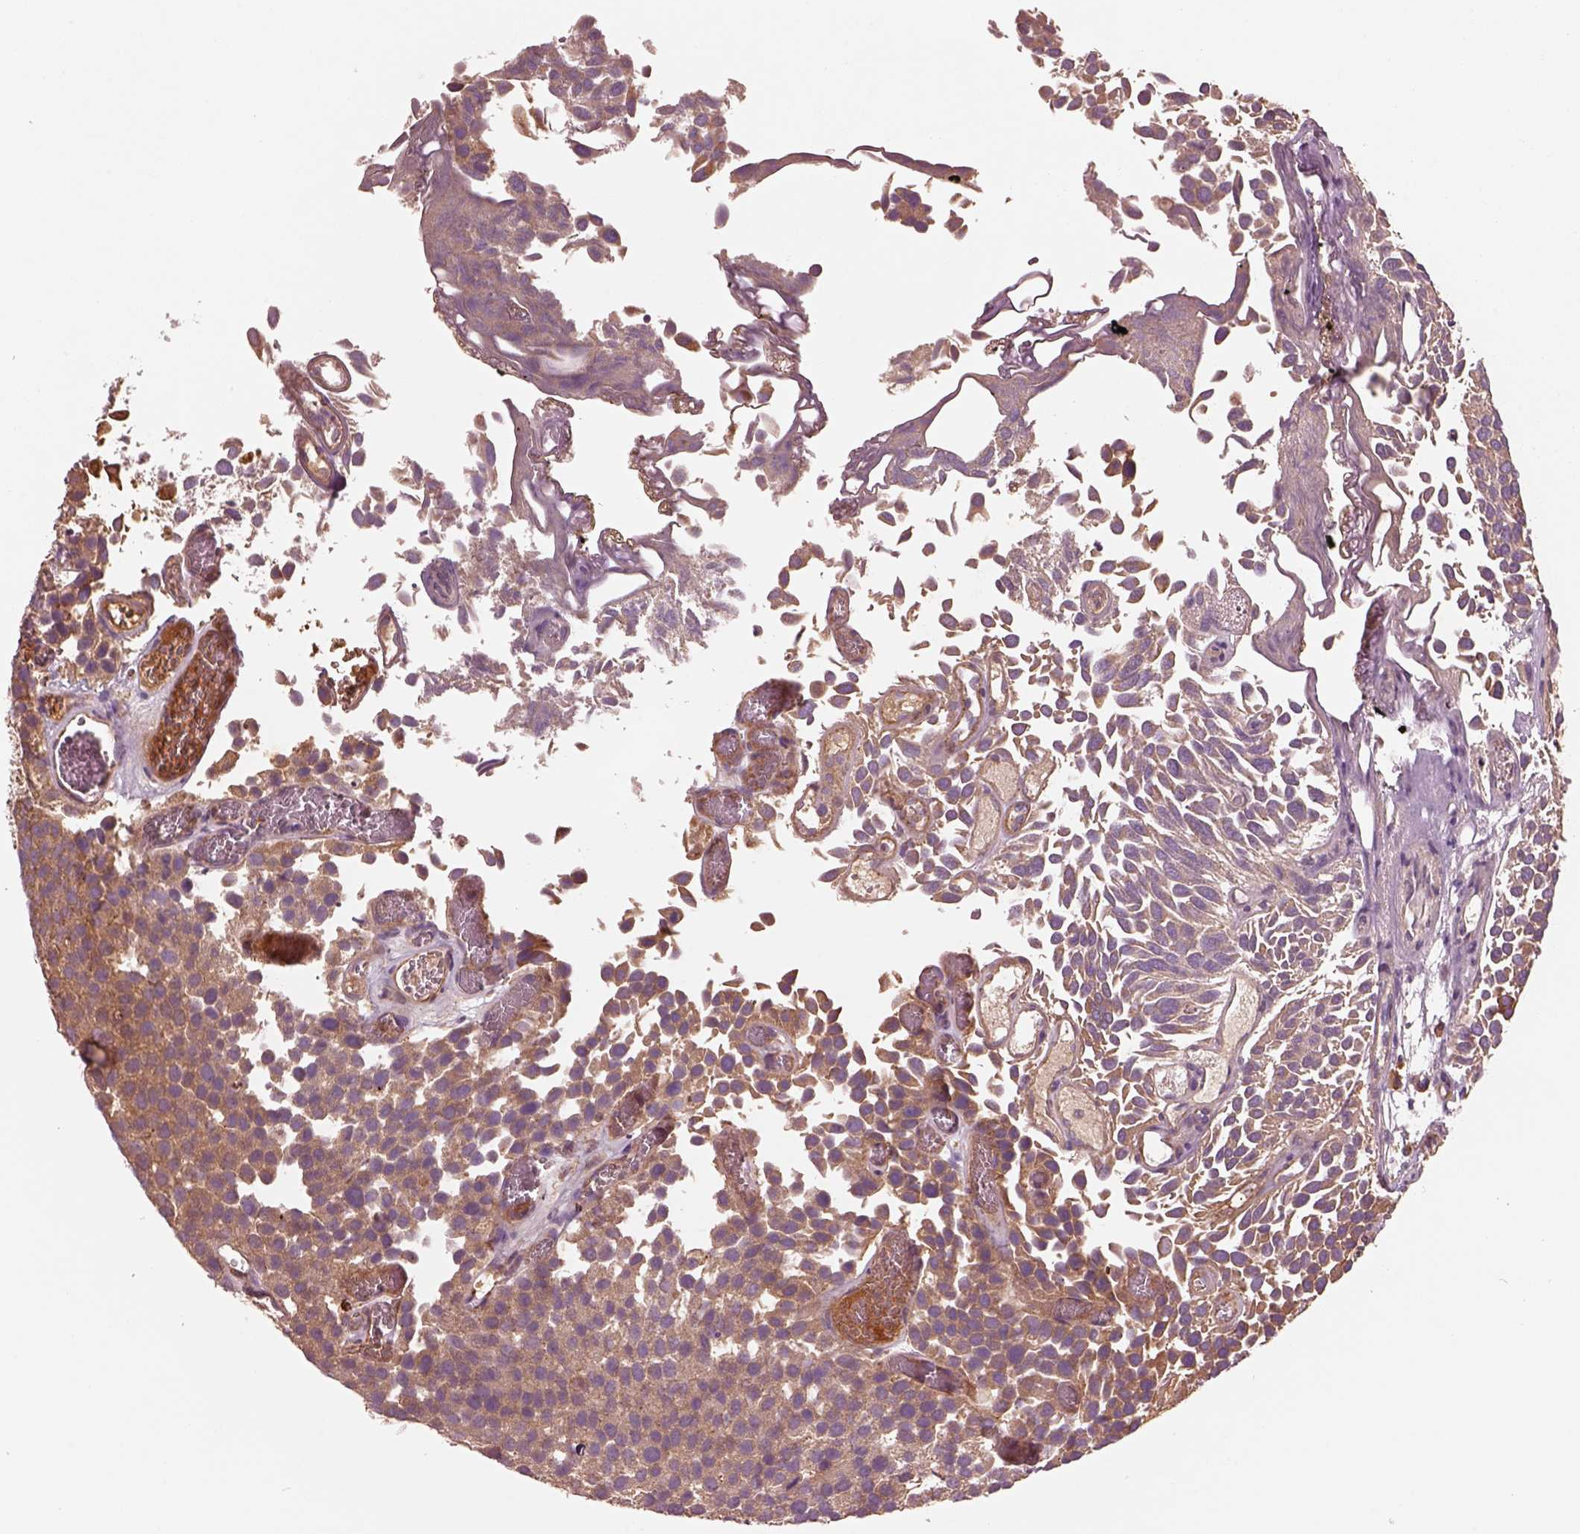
{"staining": {"intensity": "moderate", "quantity": "25%-75%", "location": "cytoplasmic/membranous"}, "tissue": "urothelial cancer", "cell_type": "Tumor cells", "image_type": "cancer", "snomed": [{"axis": "morphology", "description": "Urothelial carcinoma, Low grade"}, {"axis": "topography", "description": "Urinary bladder"}], "caption": "This is a micrograph of immunohistochemistry (IHC) staining of low-grade urothelial carcinoma, which shows moderate expression in the cytoplasmic/membranous of tumor cells.", "gene": "ASCC2", "patient": {"sex": "female", "age": 69}}